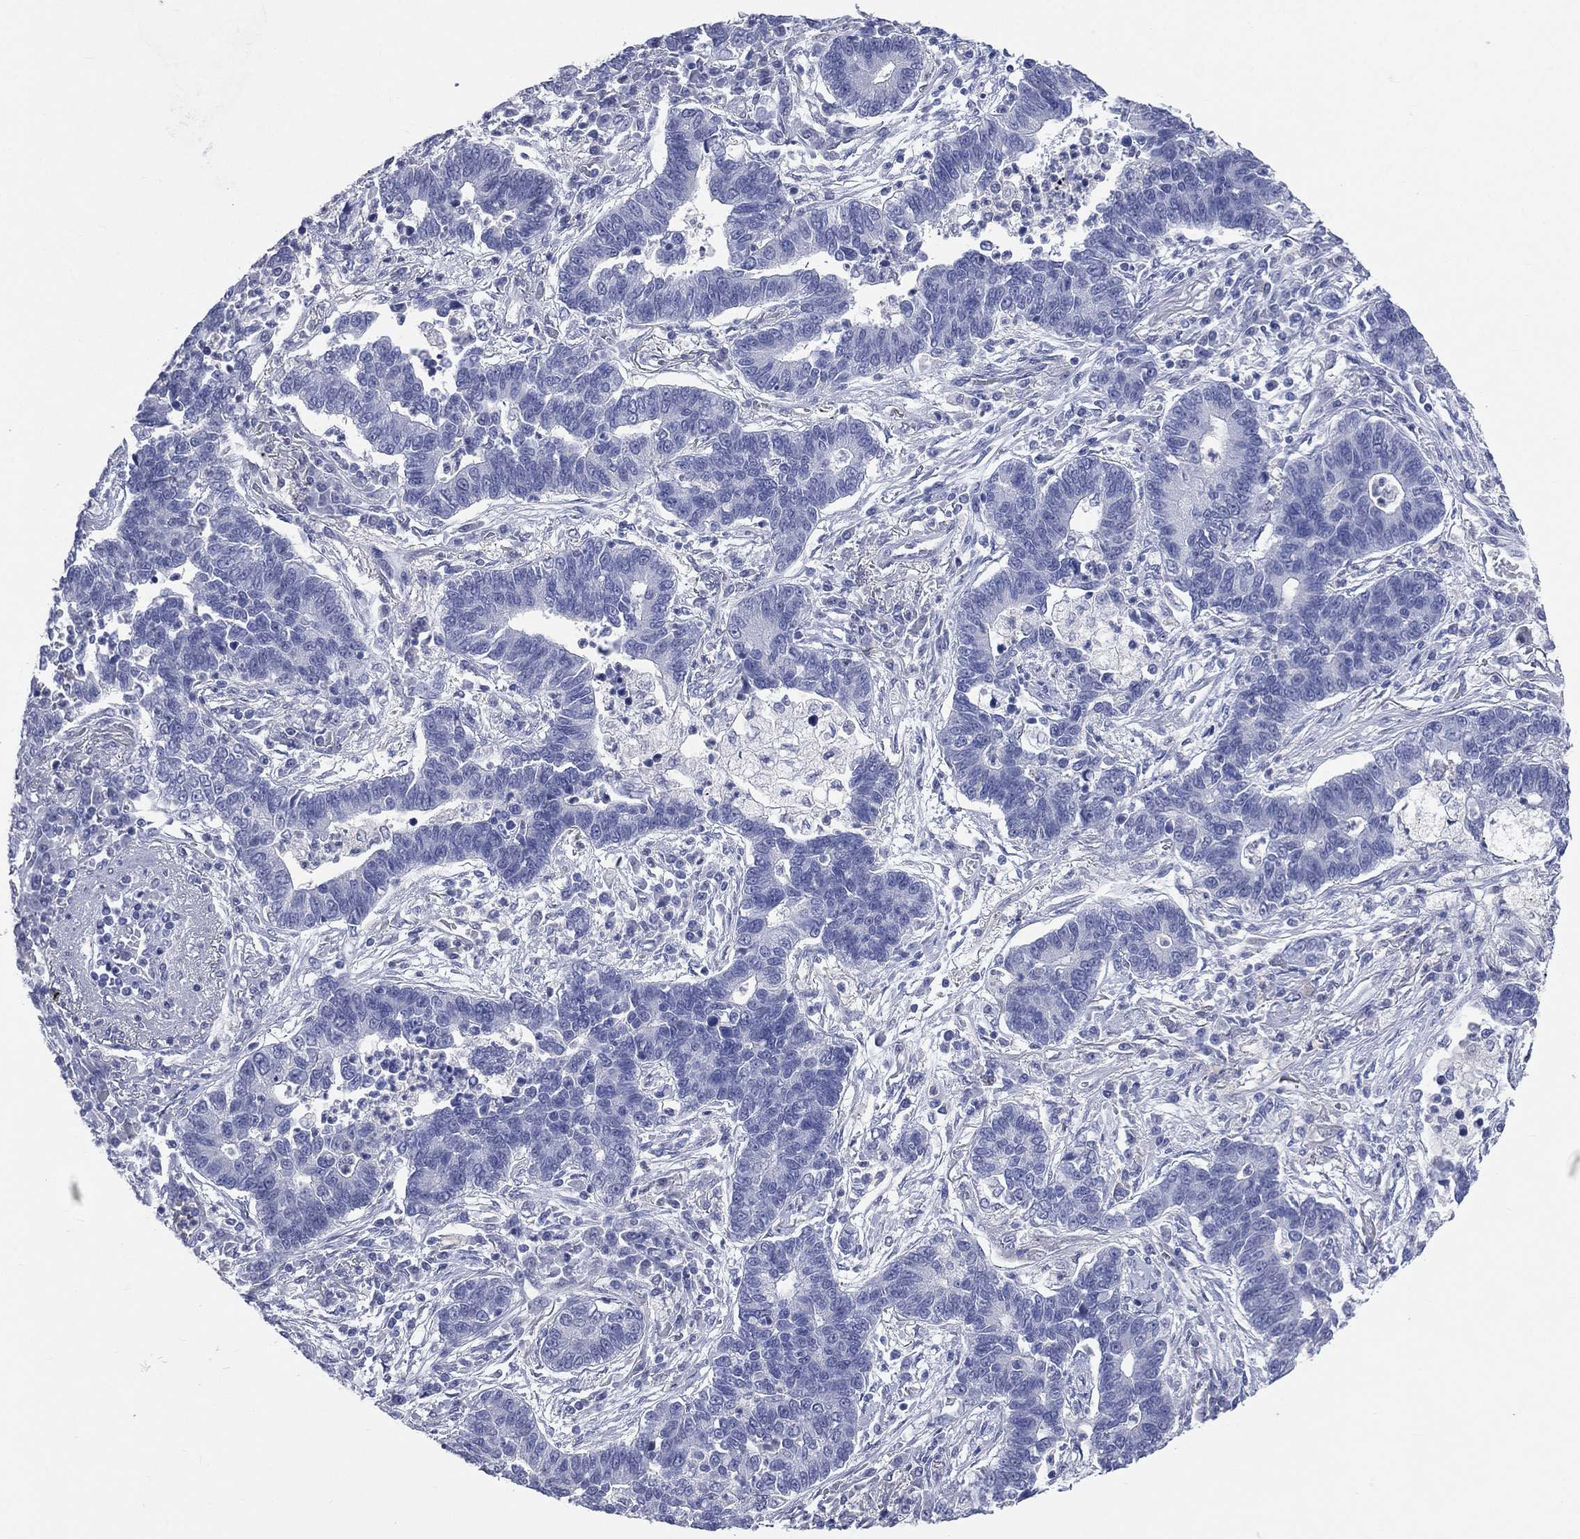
{"staining": {"intensity": "negative", "quantity": "none", "location": "none"}, "tissue": "lung cancer", "cell_type": "Tumor cells", "image_type": "cancer", "snomed": [{"axis": "morphology", "description": "Adenocarcinoma, NOS"}, {"axis": "topography", "description": "Lung"}], "caption": "Adenocarcinoma (lung) stained for a protein using immunohistochemistry (IHC) displays no positivity tumor cells.", "gene": "AKAP3", "patient": {"sex": "female", "age": 57}}